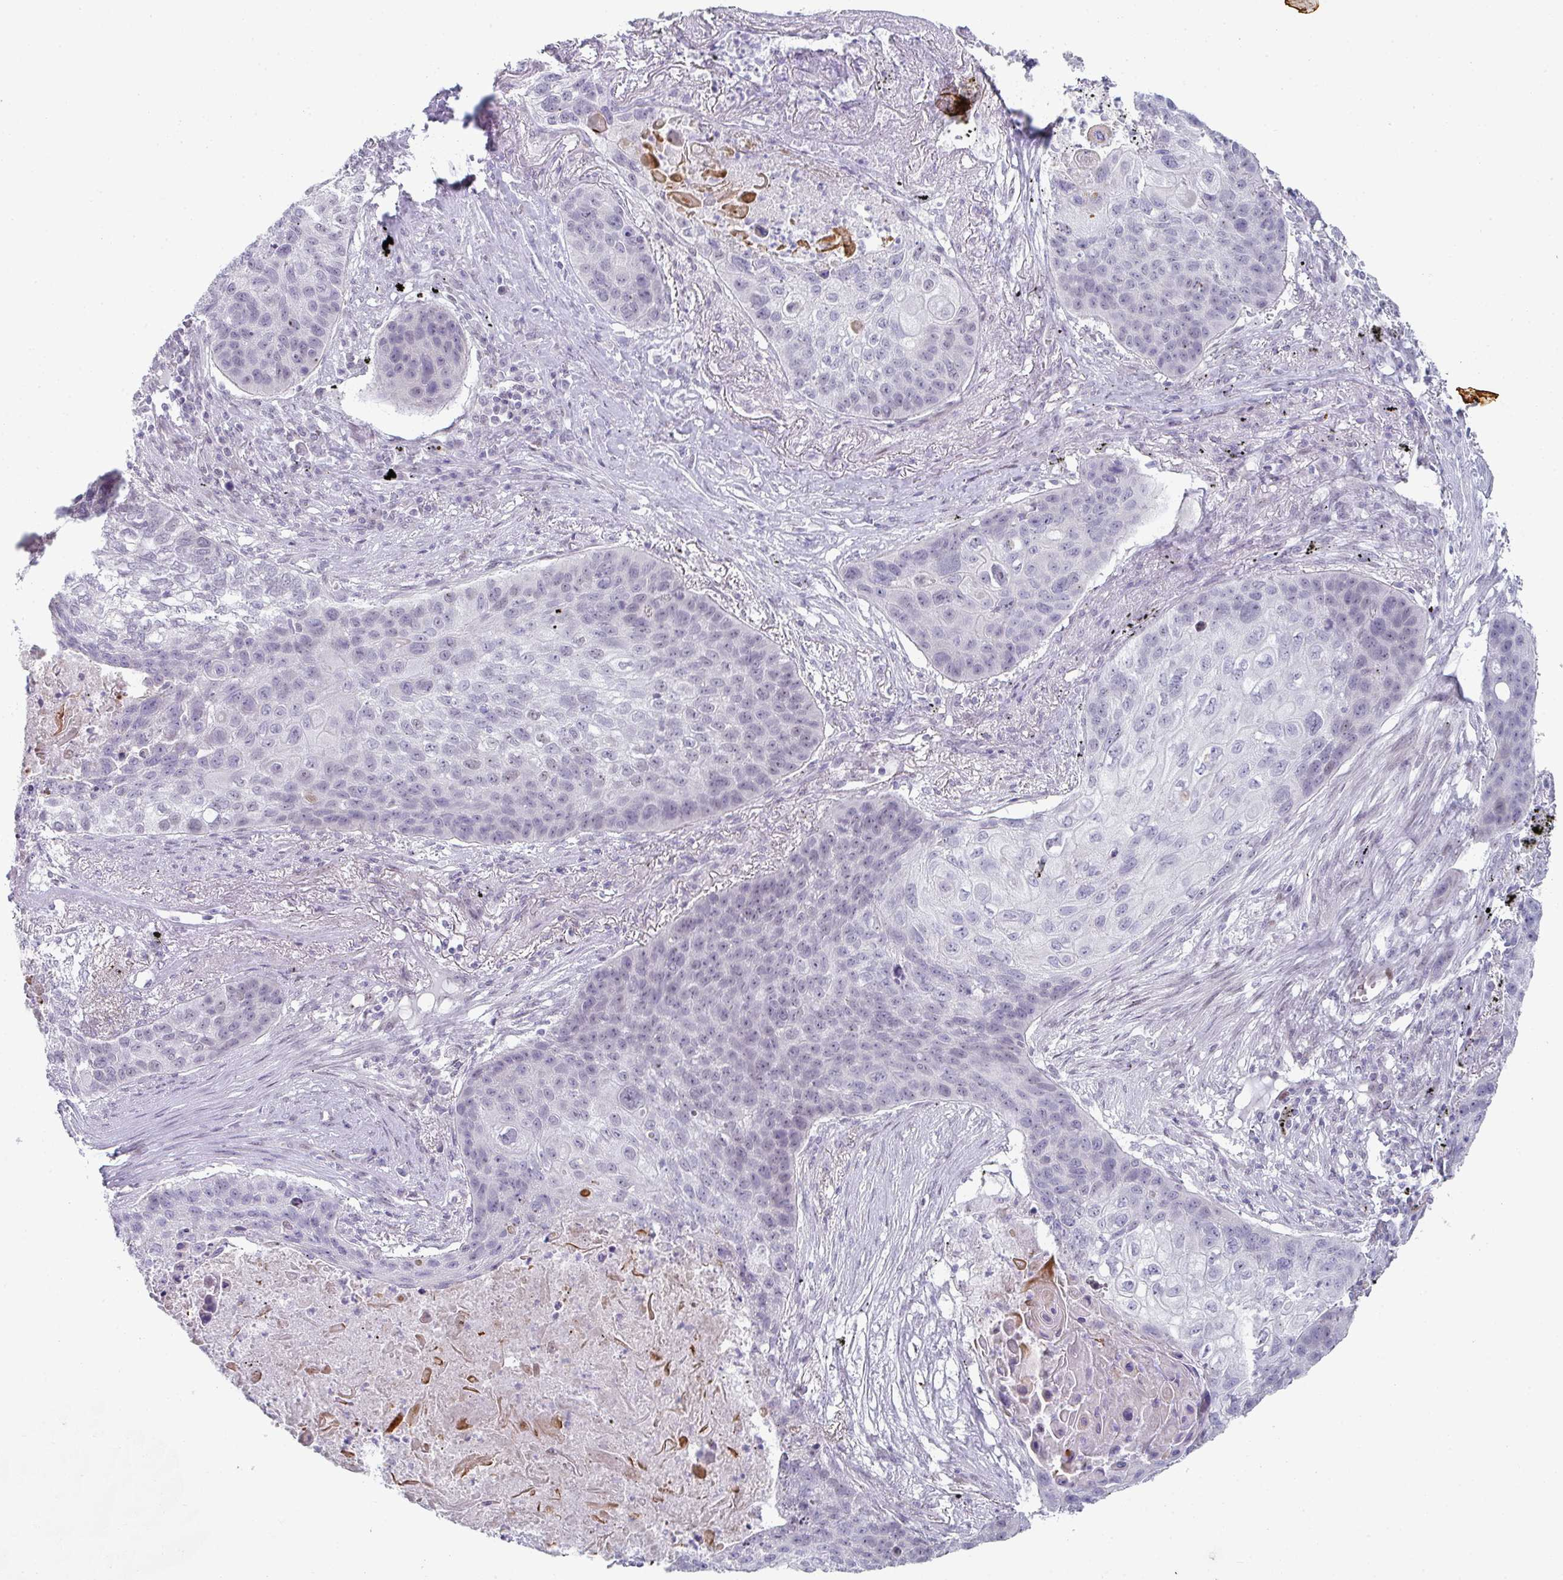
{"staining": {"intensity": "negative", "quantity": "none", "location": "none"}, "tissue": "lung cancer", "cell_type": "Tumor cells", "image_type": "cancer", "snomed": [{"axis": "morphology", "description": "Squamous cell carcinoma, NOS"}, {"axis": "topography", "description": "Lung"}], "caption": "This photomicrograph is of lung cancer stained with immunohistochemistry to label a protein in brown with the nuclei are counter-stained blue. There is no positivity in tumor cells.", "gene": "POU2AF2", "patient": {"sex": "female", "age": 63}}